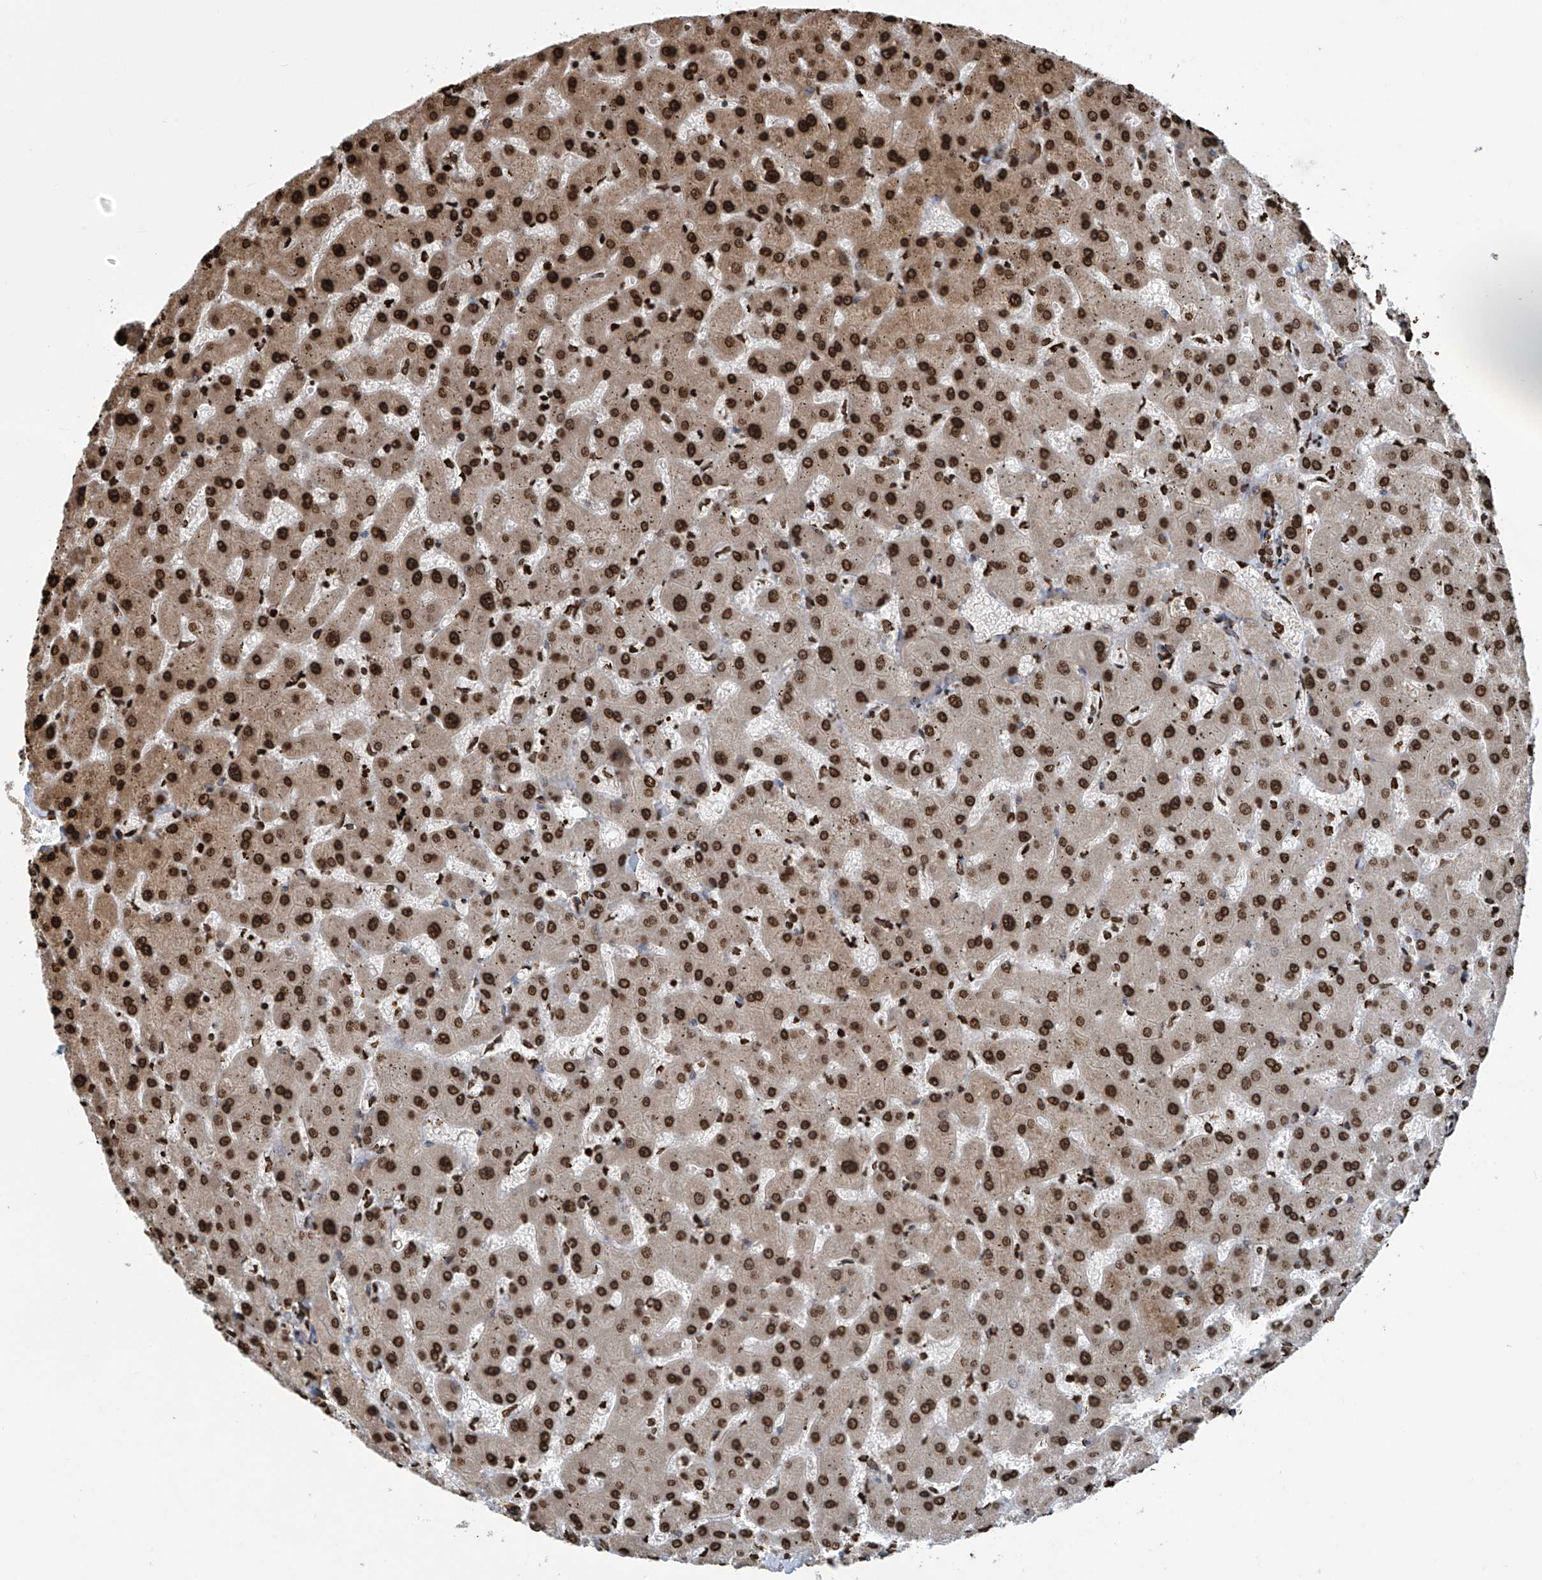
{"staining": {"intensity": "strong", "quantity": ">75%", "location": "nuclear"}, "tissue": "liver", "cell_type": "Cholangiocytes", "image_type": "normal", "snomed": [{"axis": "morphology", "description": "Normal tissue, NOS"}, {"axis": "topography", "description": "Liver"}], "caption": "A histopathology image showing strong nuclear expression in about >75% of cholangiocytes in normal liver, as visualized by brown immunohistochemical staining.", "gene": "DPPA2", "patient": {"sex": "female", "age": 63}}